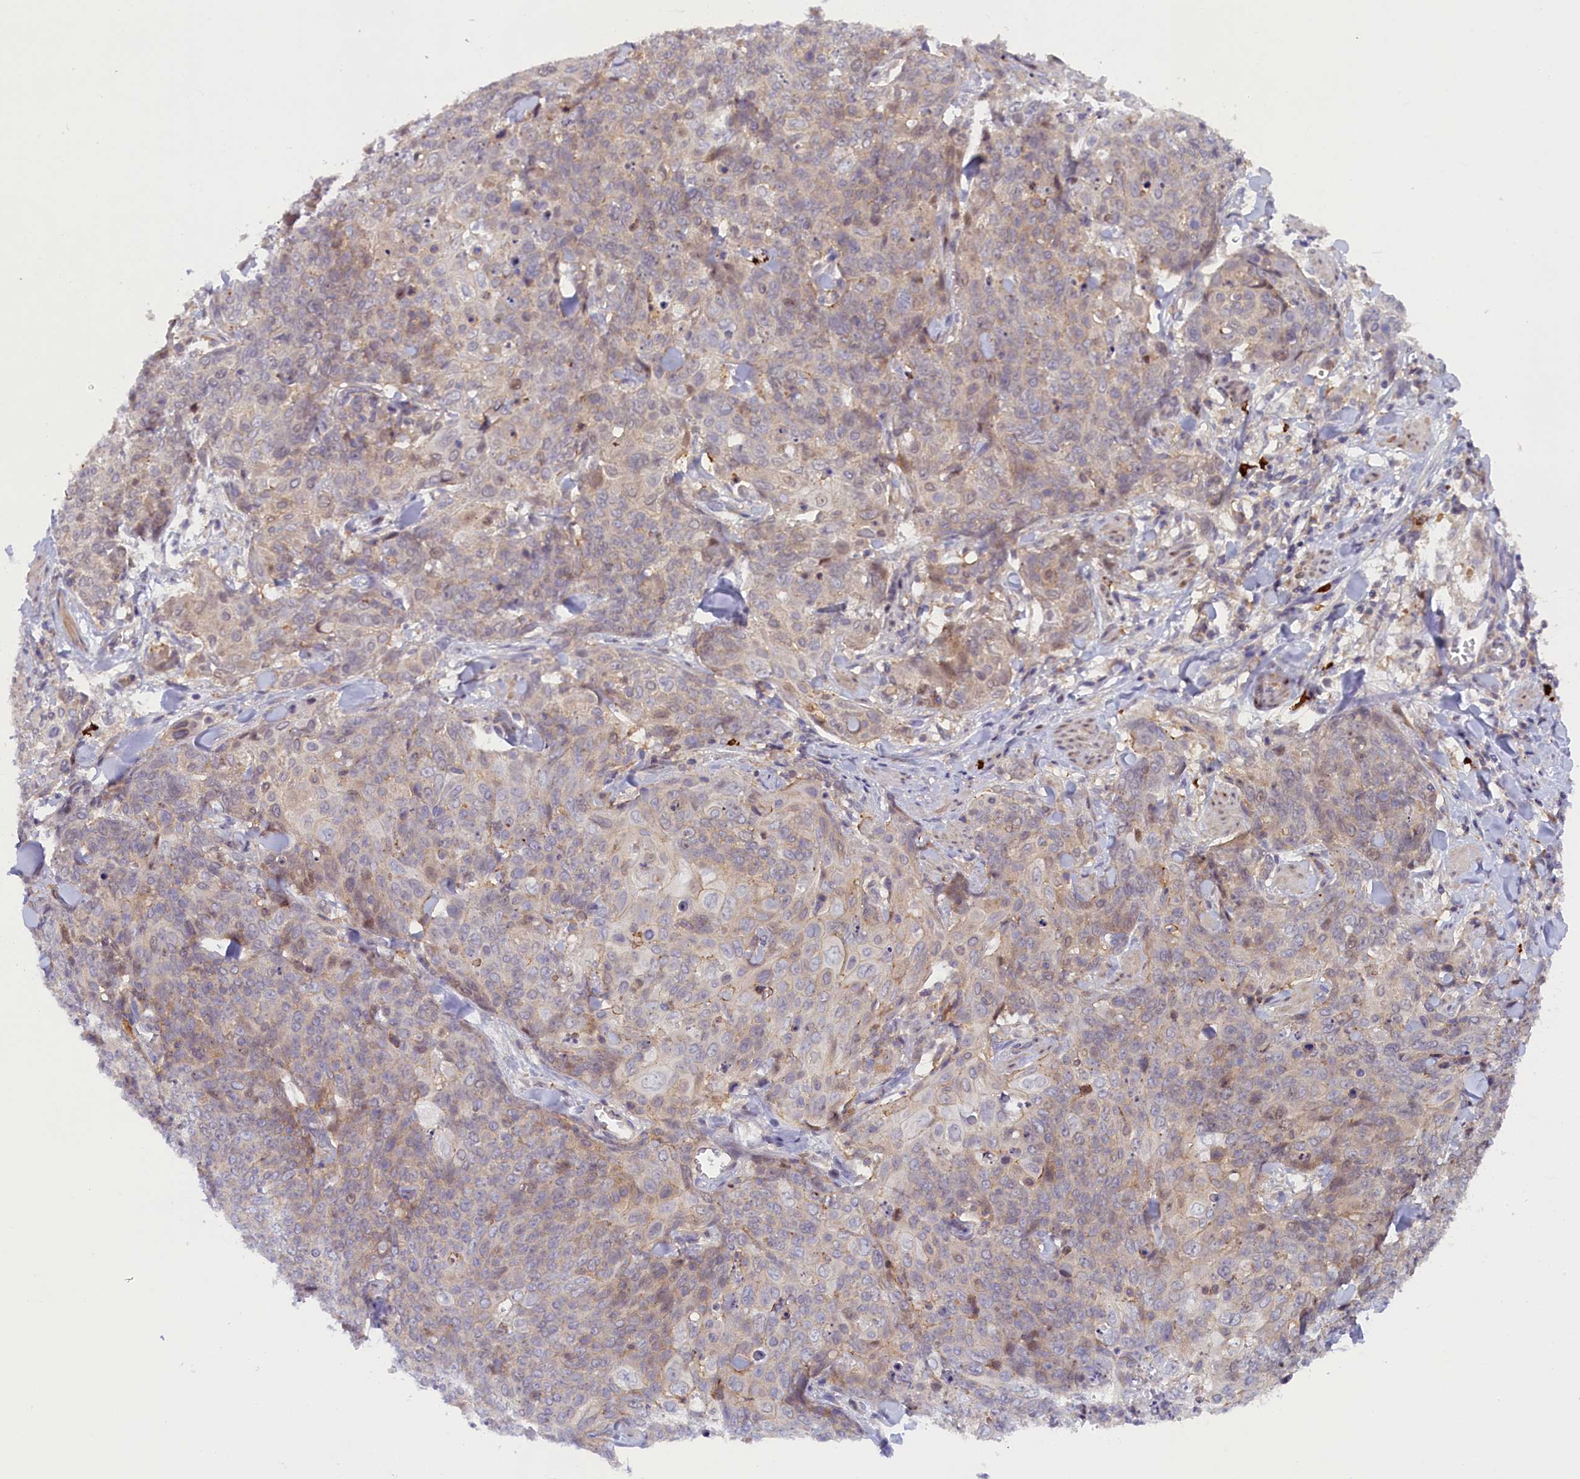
{"staining": {"intensity": "weak", "quantity": "<25%", "location": "cytoplasmic/membranous"}, "tissue": "skin cancer", "cell_type": "Tumor cells", "image_type": "cancer", "snomed": [{"axis": "morphology", "description": "Squamous cell carcinoma, NOS"}, {"axis": "topography", "description": "Skin"}, {"axis": "topography", "description": "Vulva"}], "caption": "This is an IHC photomicrograph of human squamous cell carcinoma (skin). There is no staining in tumor cells.", "gene": "CCL23", "patient": {"sex": "female", "age": 85}}